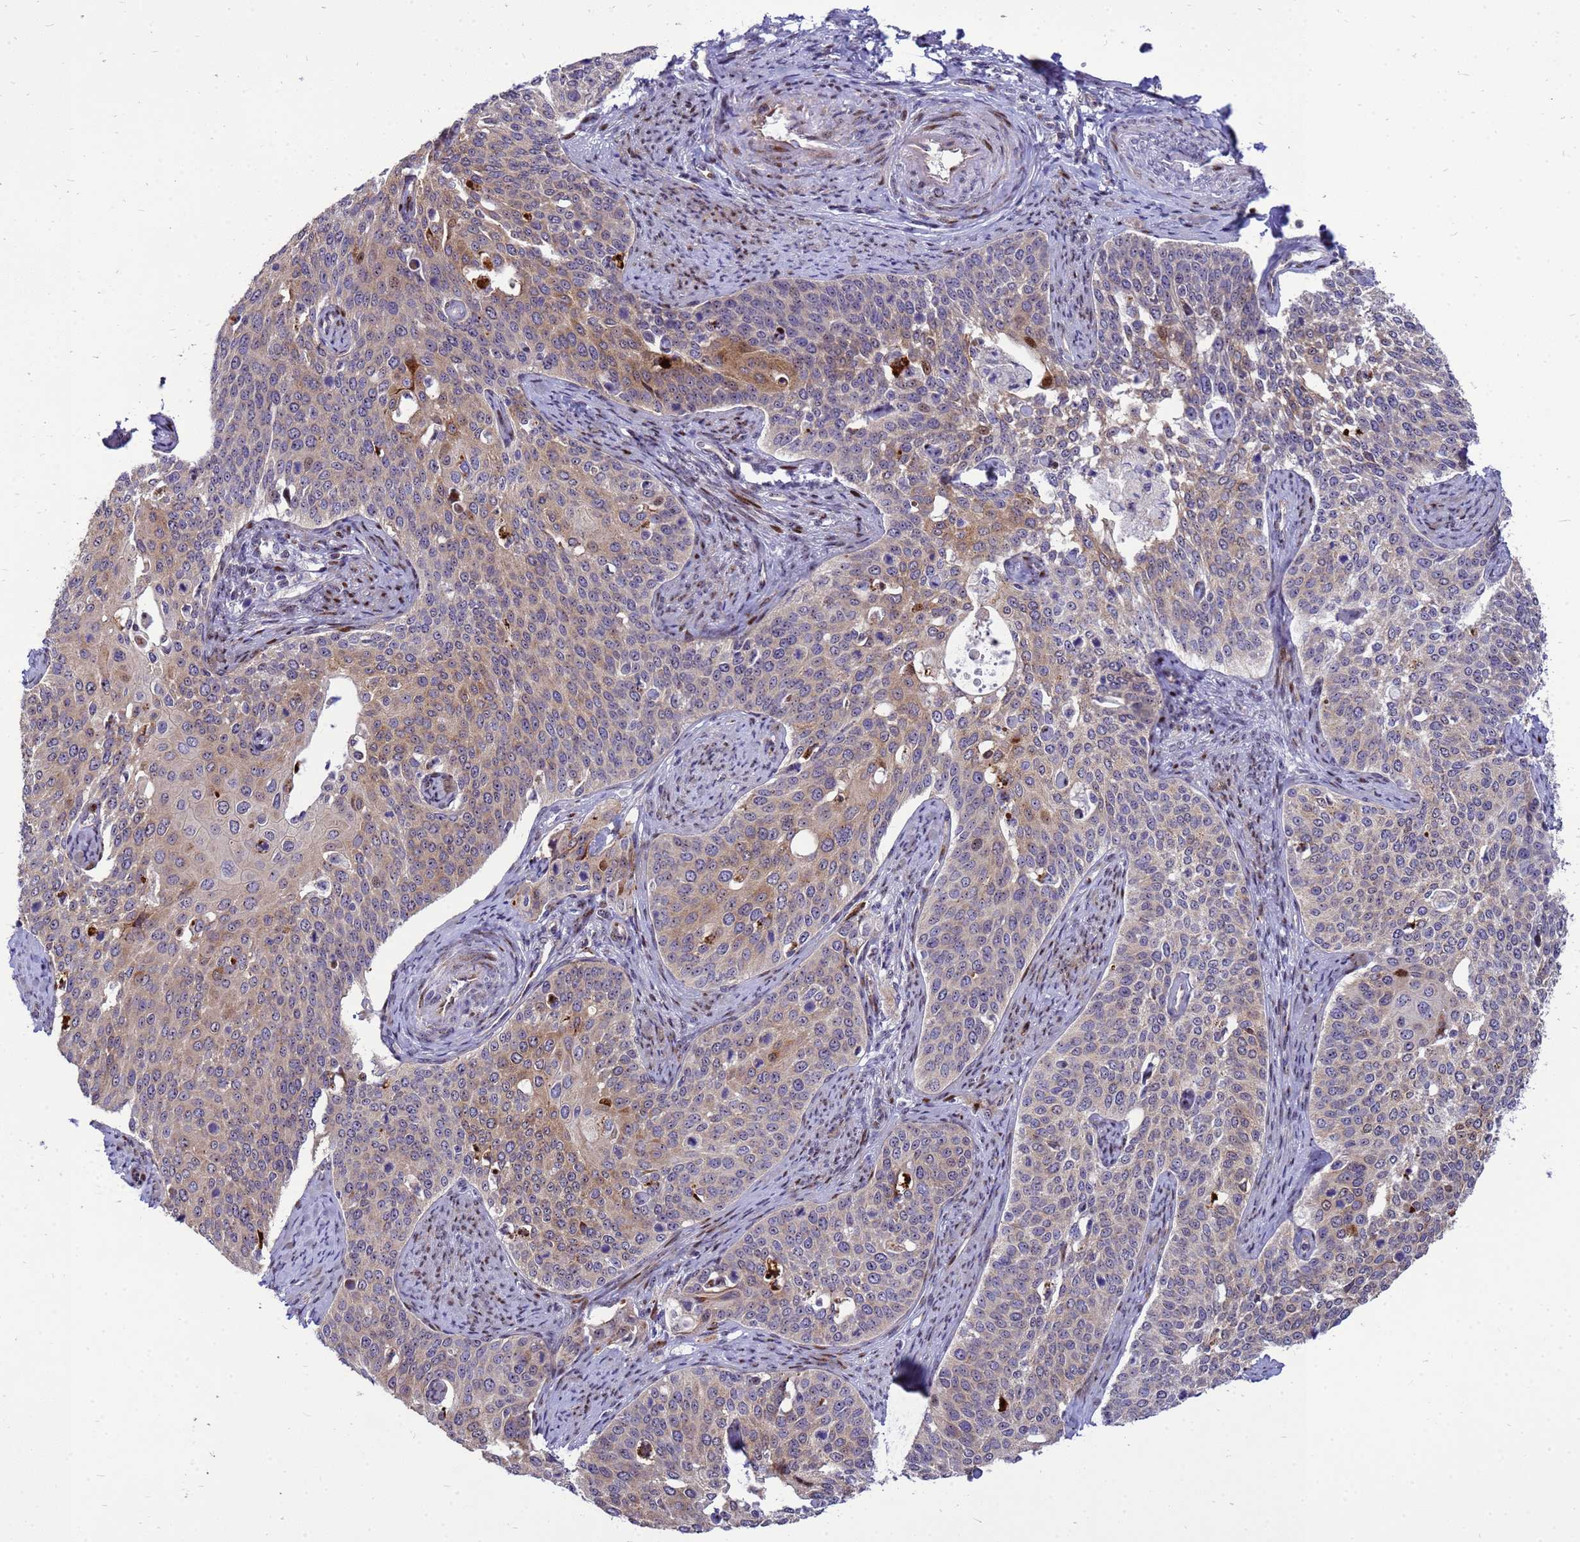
{"staining": {"intensity": "weak", "quantity": ">75%", "location": "cytoplasmic/membranous"}, "tissue": "cervical cancer", "cell_type": "Tumor cells", "image_type": "cancer", "snomed": [{"axis": "morphology", "description": "Squamous cell carcinoma, NOS"}, {"axis": "topography", "description": "Cervix"}], "caption": "Protein expression analysis of squamous cell carcinoma (cervical) displays weak cytoplasmic/membranous expression in approximately >75% of tumor cells. The protein is stained brown, and the nuclei are stained in blue (DAB IHC with brightfield microscopy, high magnification).", "gene": "RSPO1", "patient": {"sex": "female", "age": 44}}